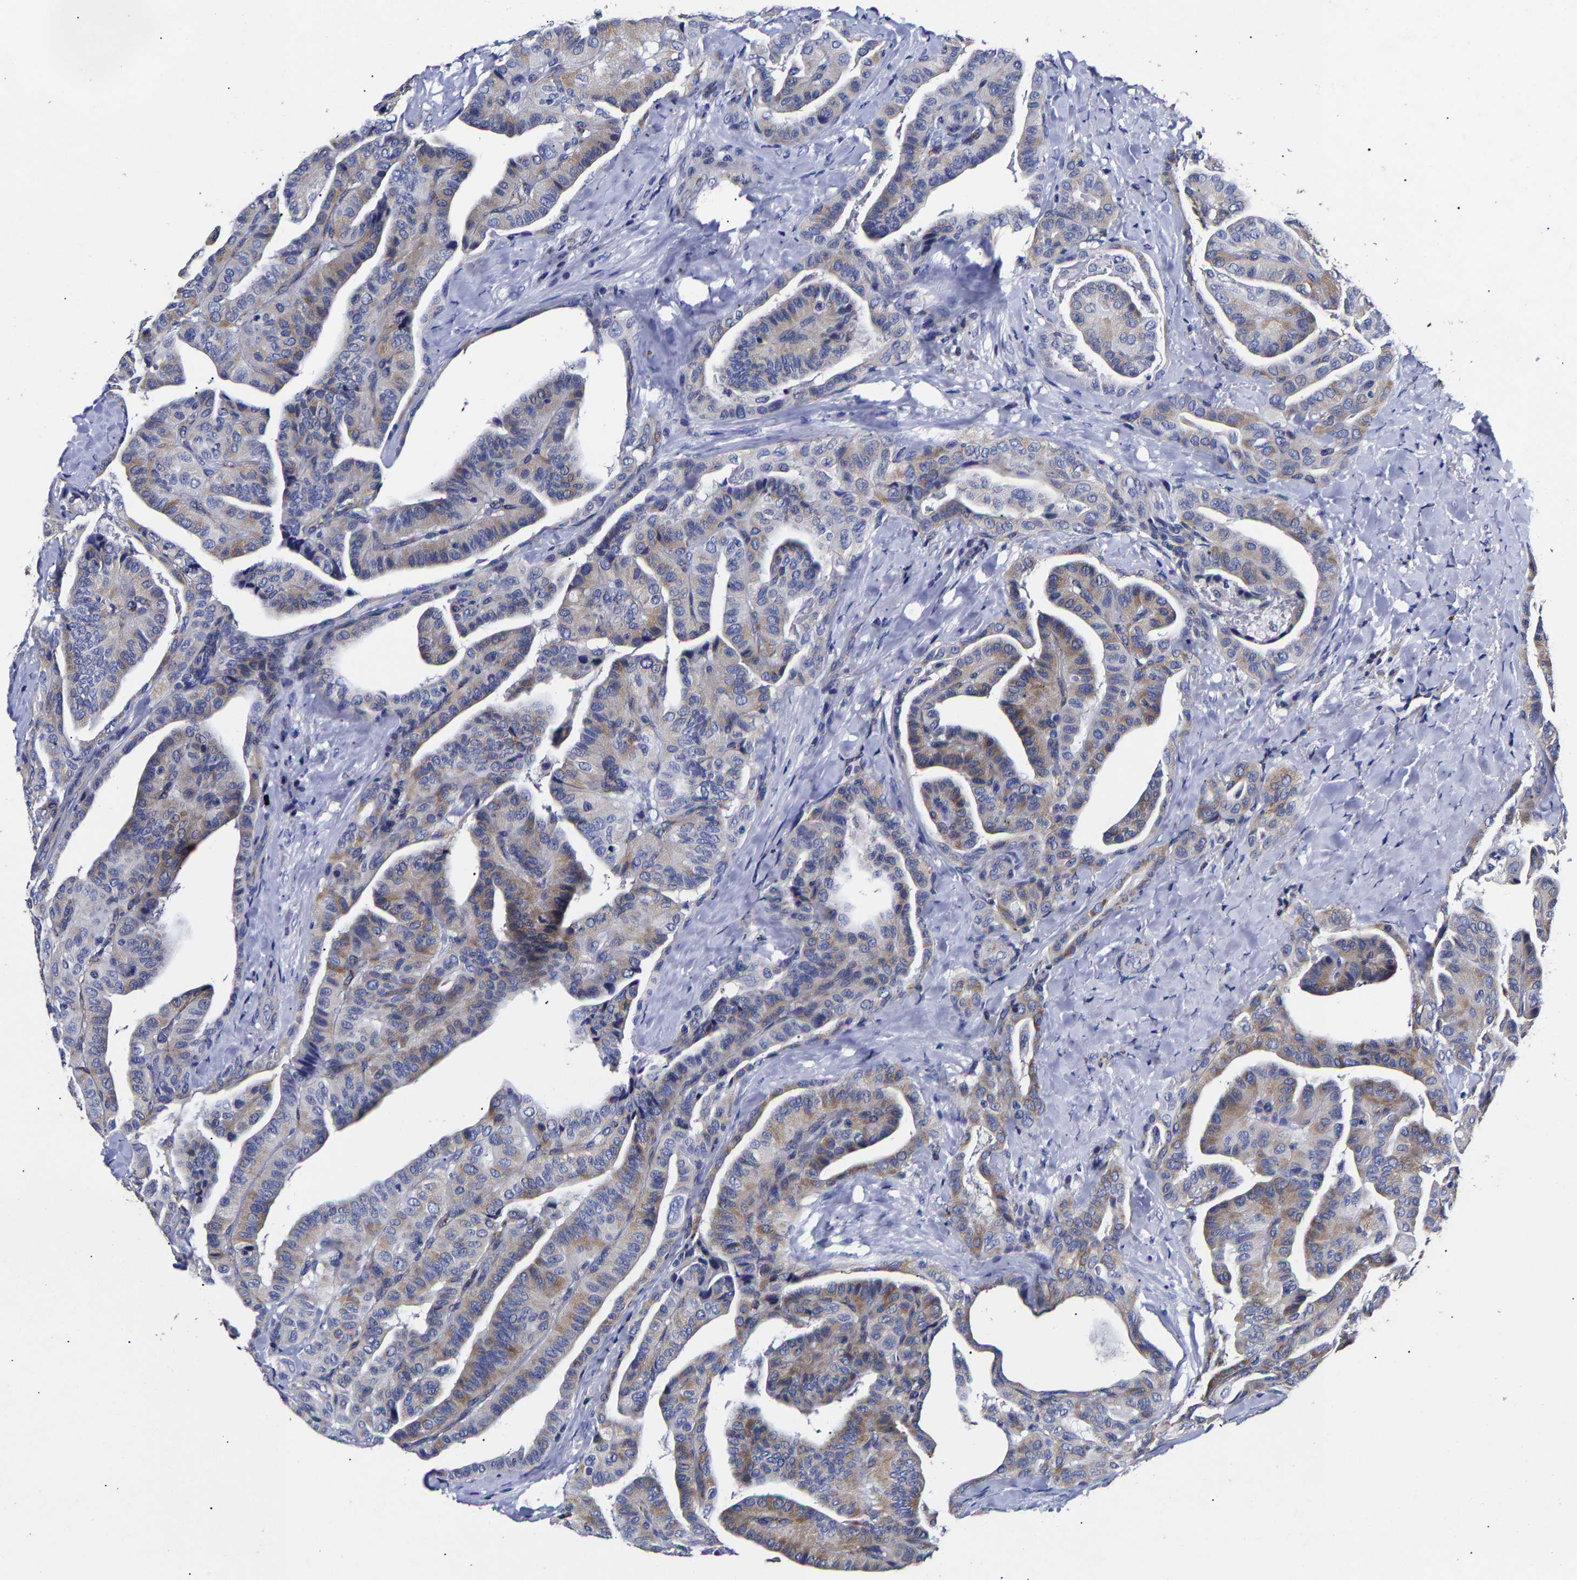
{"staining": {"intensity": "weak", "quantity": "25%-75%", "location": "cytoplasmic/membranous"}, "tissue": "thyroid cancer", "cell_type": "Tumor cells", "image_type": "cancer", "snomed": [{"axis": "morphology", "description": "Papillary adenocarcinoma, NOS"}, {"axis": "topography", "description": "Thyroid gland"}], "caption": "Immunohistochemistry of thyroid cancer displays low levels of weak cytoplasmic/membranous staining in approximately 25%-75% of tumor cells.", "gene": "AASS", "patient": {"sex": "male", "age": 77}}